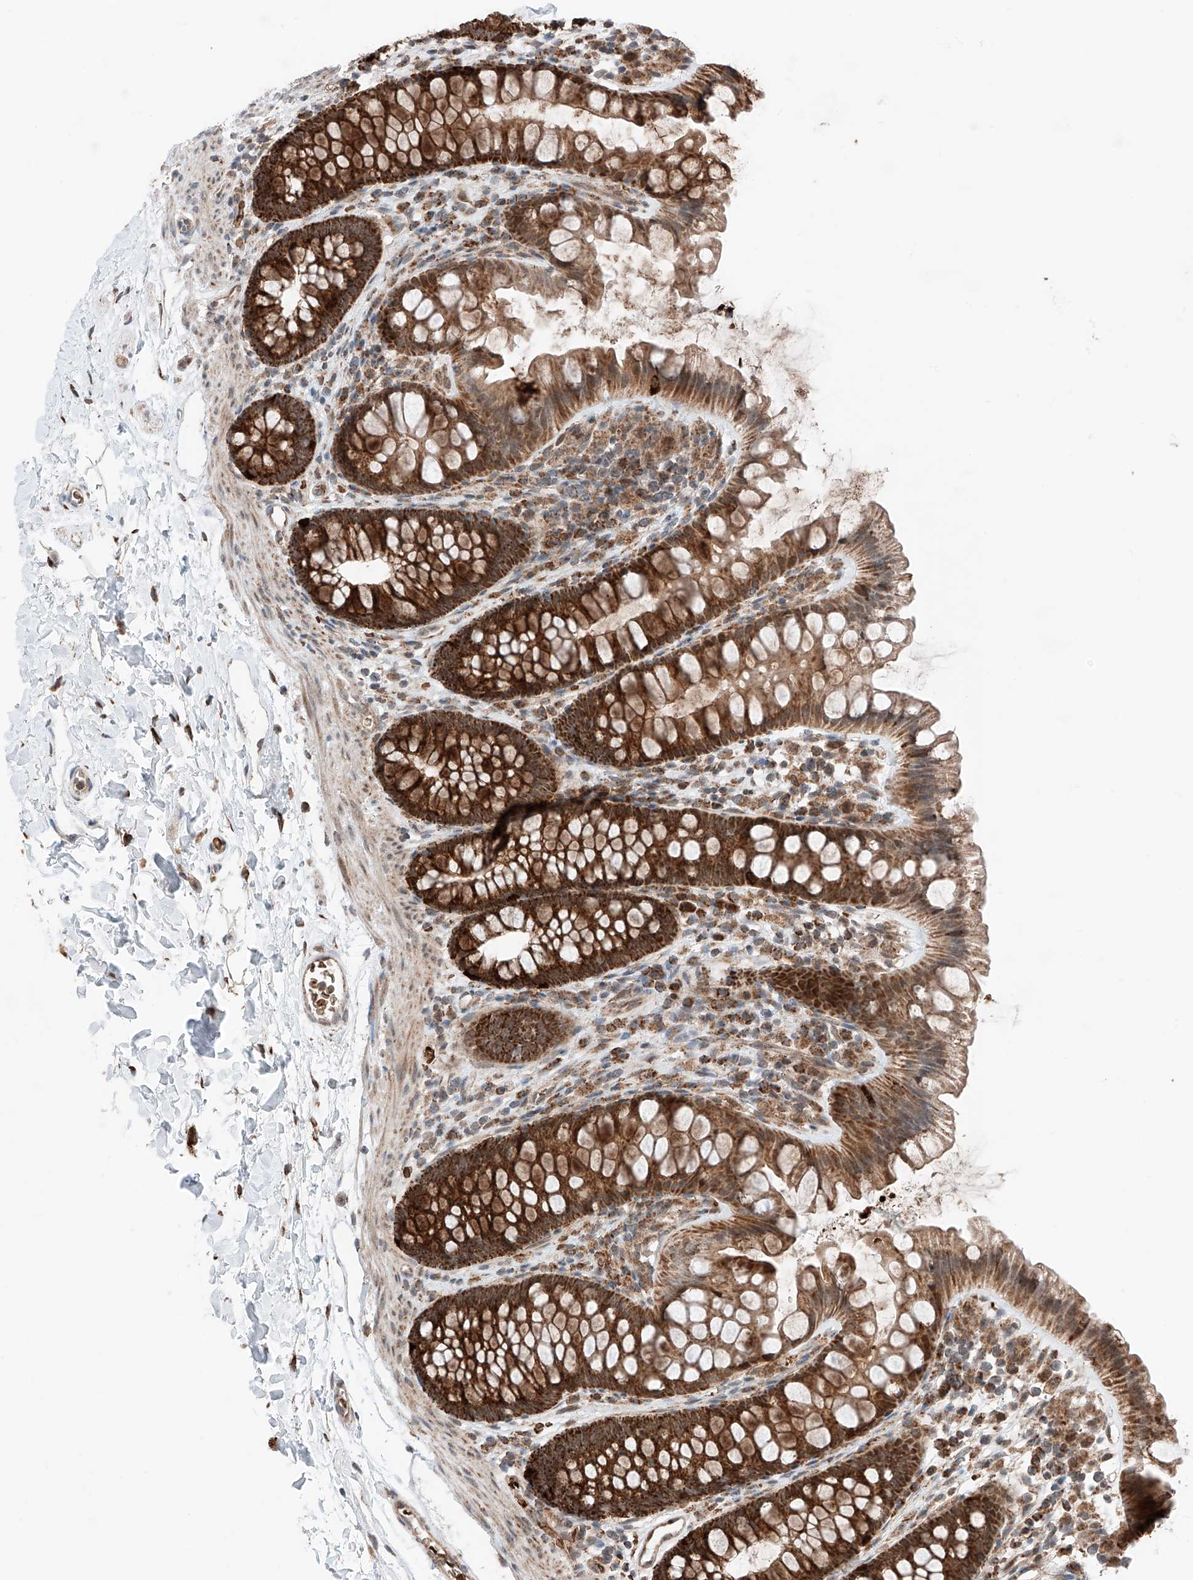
{"staining": {"intensity": "moderate", "quantity": "25%-75%", "location": "cytoplasmic/membranous"}, "tissue": "colon", "cell_type": "Endothelial cells", "image_type": "normal", "snomed": [{"axis": "morphology", "description": "Normal tissue, NOS"}, {"axis": "topography", "description": "Colon"}], "caption": "Protein analysis of unremarkable colon exhibits moderate cytoplasmic/membranous expression in approximately 25%-75% of endothelial cells.", "gene": "ZSCAN29", "patient": {"sex": "female", "age": 62}}